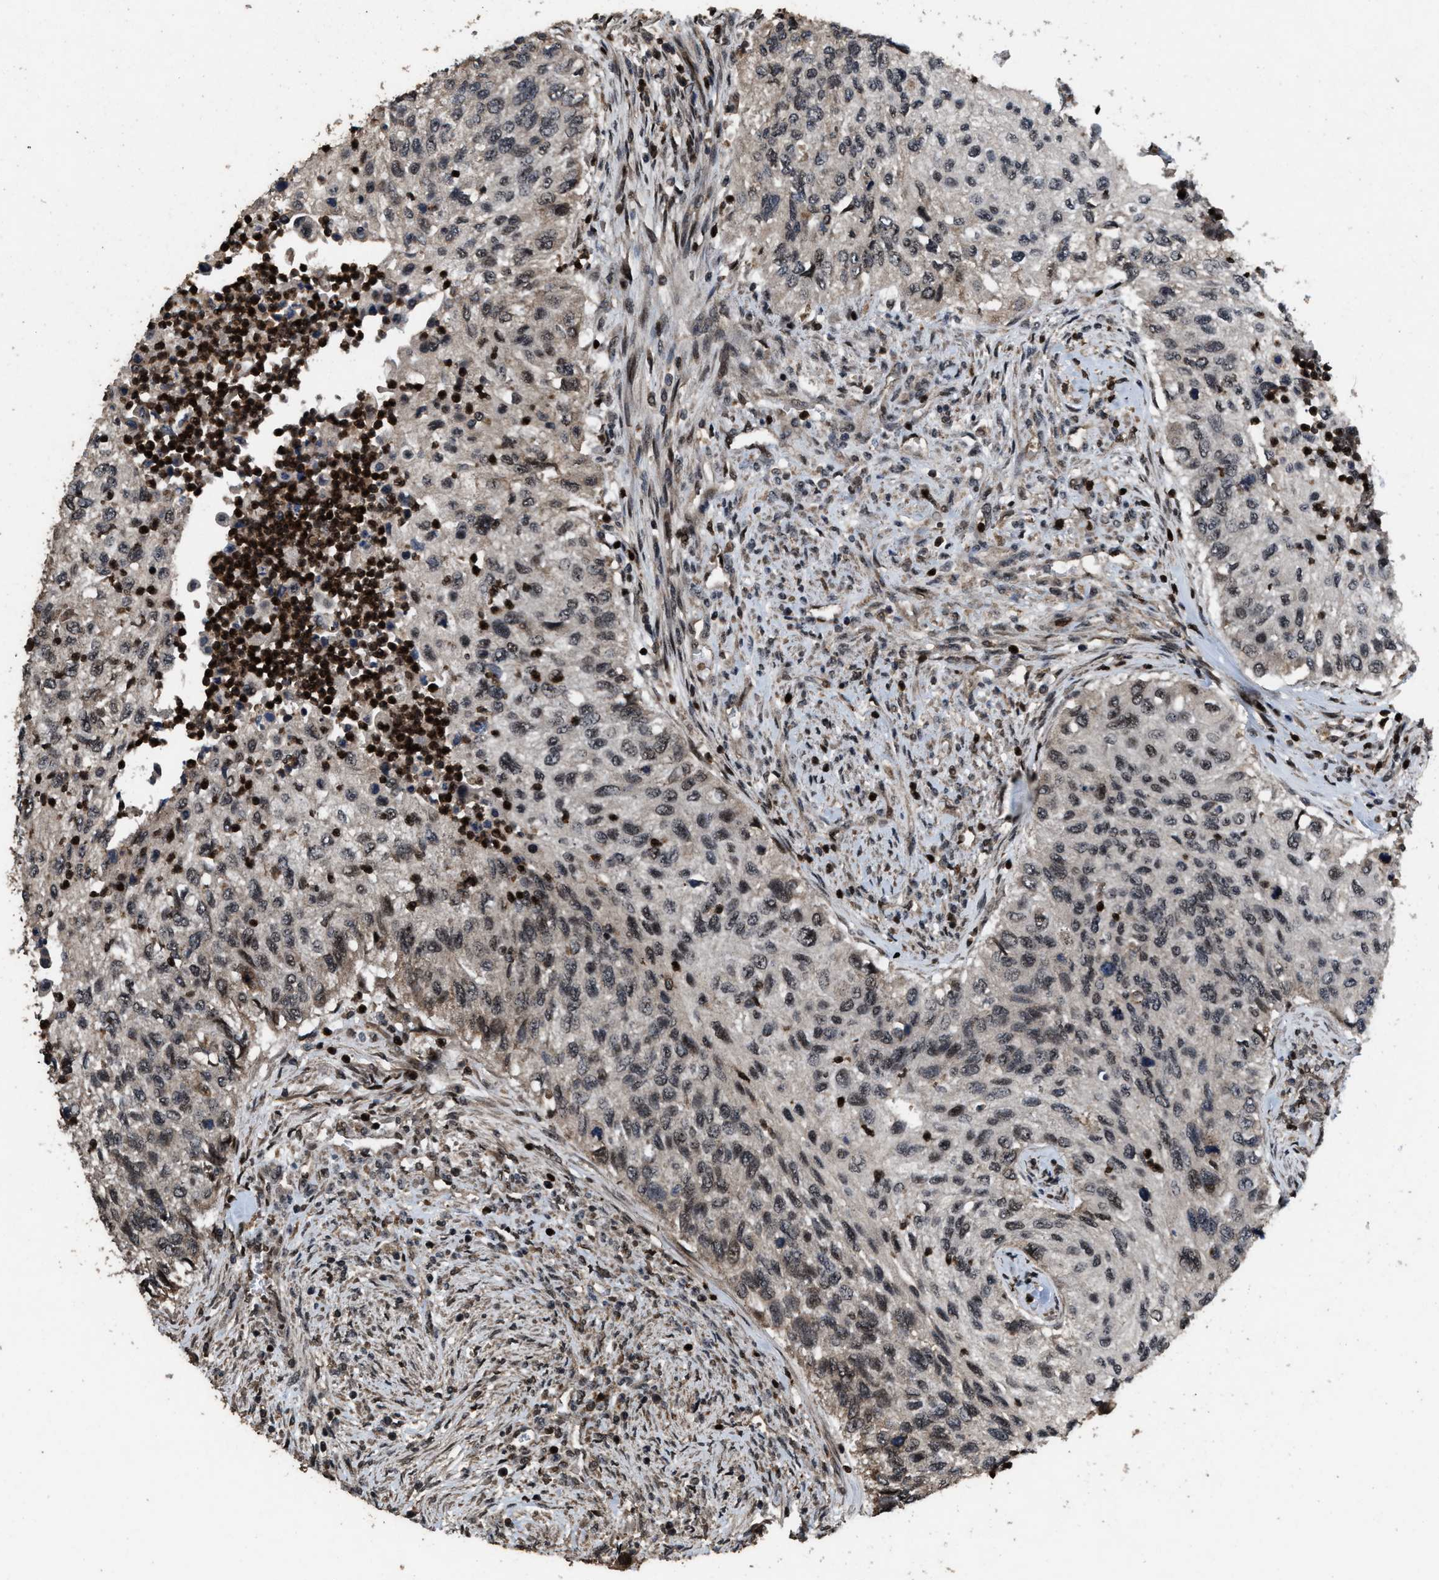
{"staining": {"intensity": "weak", "quantity": "<25%", "location": "nuclear"}, "tissue": "urothelial cancer", "cell_type": "Tumor cells", "image_type": "cancer", "snomed": [{"axis": "morphology", "description": "Urothelial carcinoma, High grade"}, {"axis": "topography", "description": "Urinary bladder"}], "caption": "An immunohistochemistry (IHC) micrograph of urothelial cancer is shown. There is no staining in tumor cells of urothelial cancer.", "gene": "HAUS6", "patient": {"sex": "female", "age": 60}}